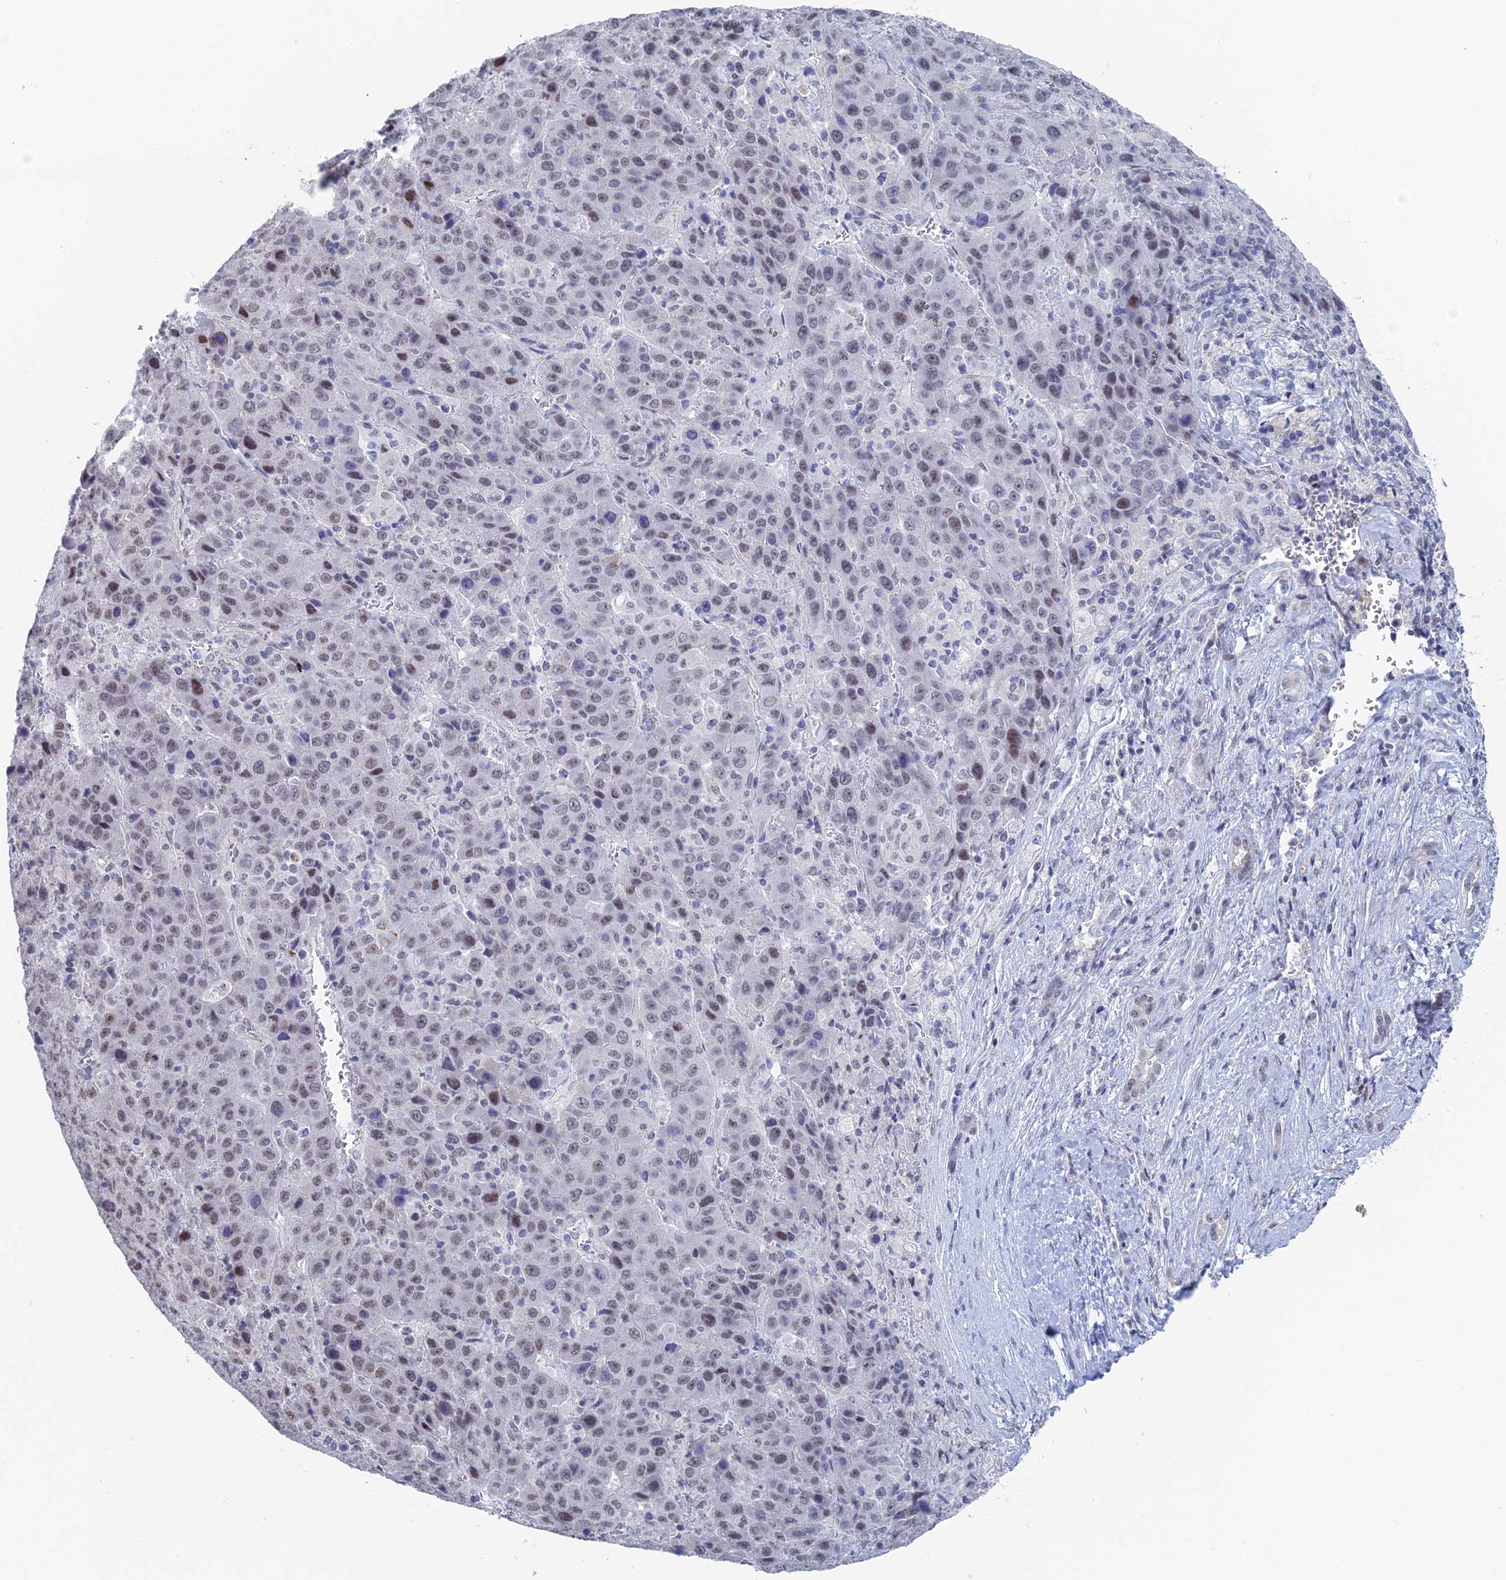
{"staining": {"intensity": "moderate", "quantity": "25%-75%", "location": "nuclear"}, "tissue": "liver cancer", "cell_type": "Tumor cells", "image_type": "cancer", "snomed": [{"axis": "morphology", "description": "Carcinoma, Hepatocellular, NOS"}, {"axis": "topography", "description": "Liver"}], "caption": "The photomicrograph displays immunohistochemical staining of liver cancer (hepatocellular carcinoma). There is moderate nuclear positivity is present in about 25%-75% of tumor cells. Using DAB (brown) and hematoxylin (blue) stains, captured at high magnification using brightfield microscopy.", "gene": "GMNC", "patient": {"sex": "female", "age": 53}}